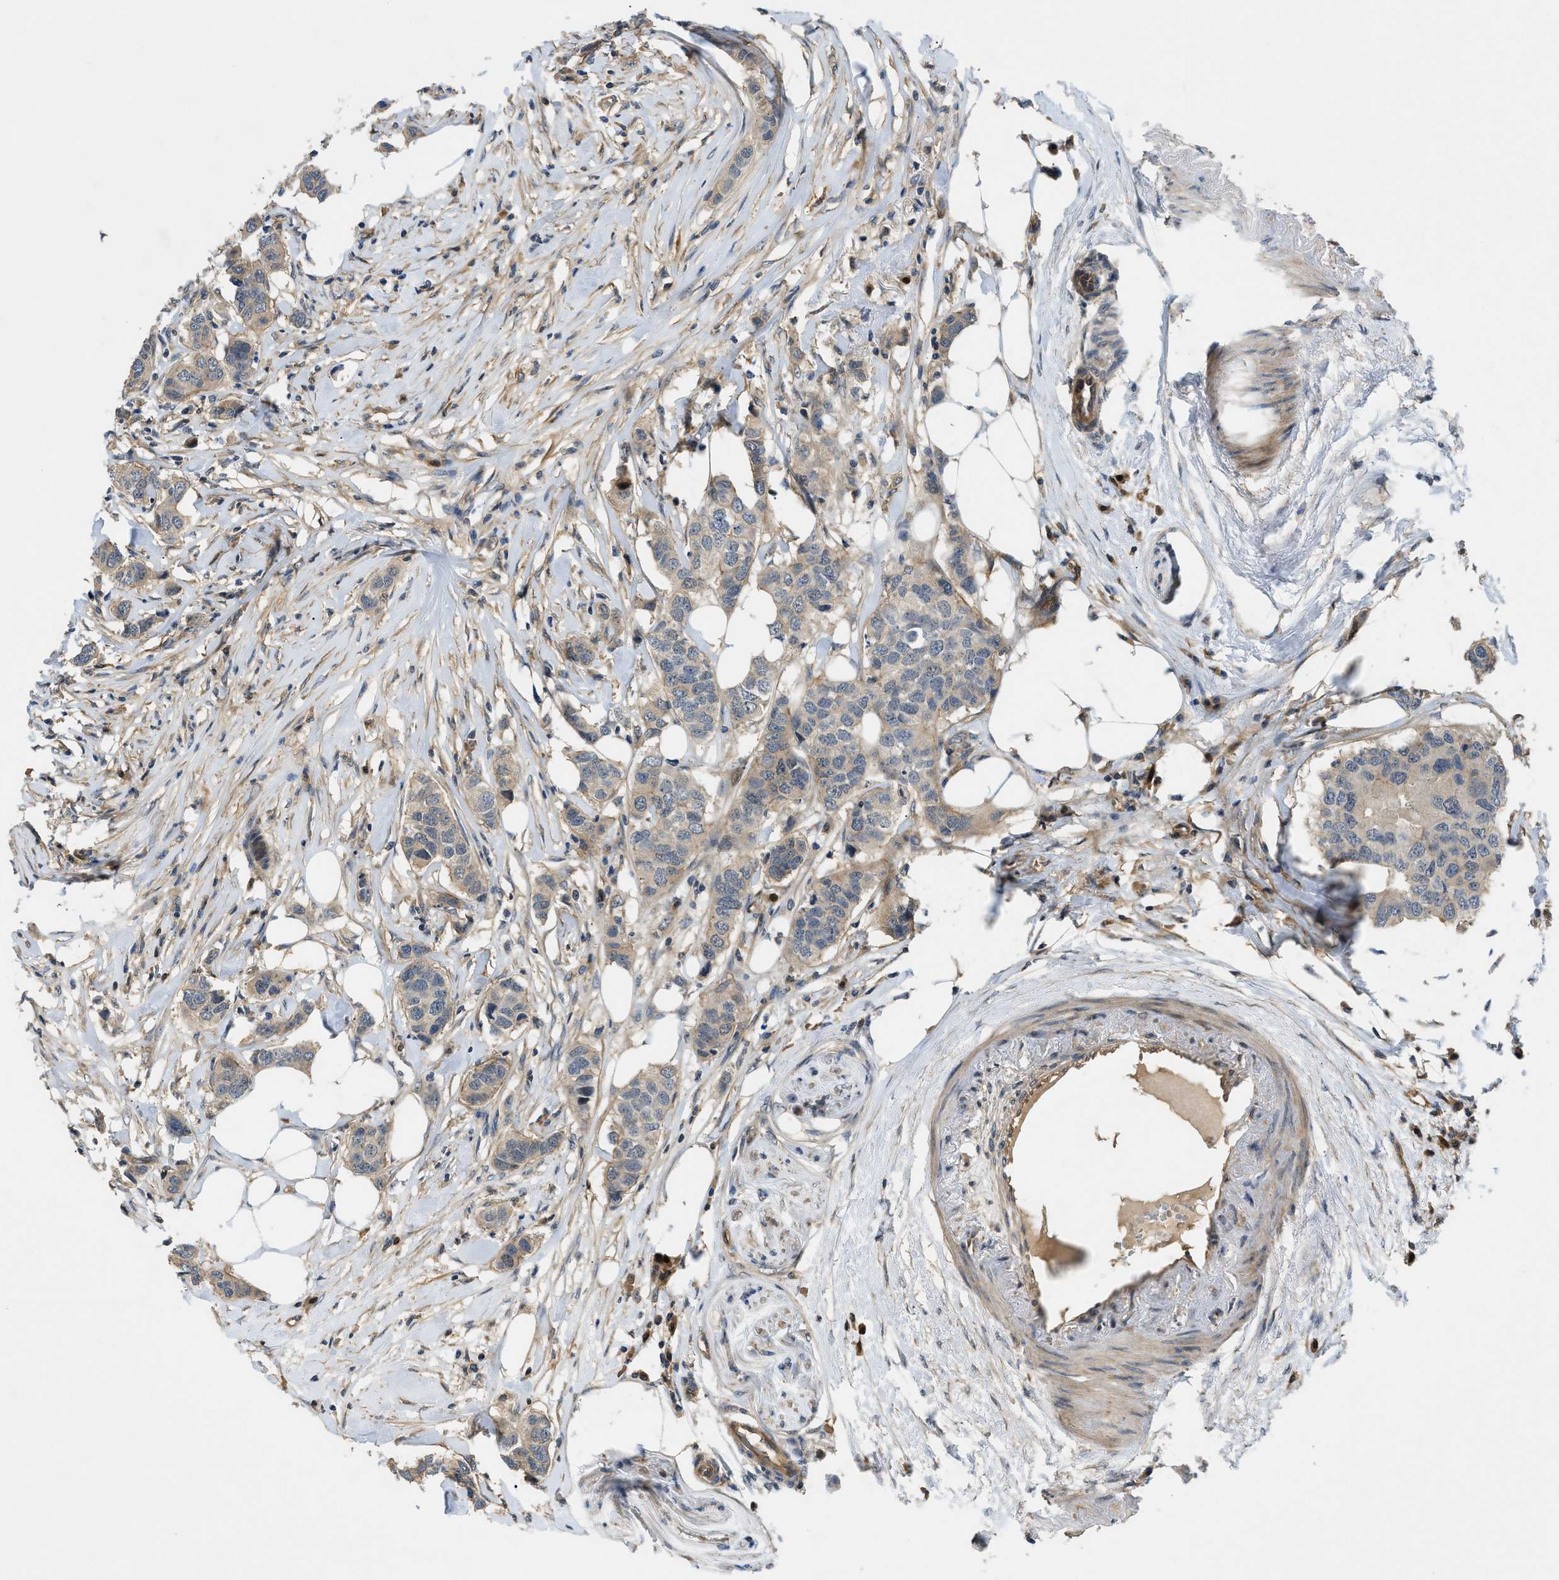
{"staining": {"intensity": "weak", "quantity": ">75%", "location": "cytoplasmic/membranous"}, "tissue": "breast cancer", "cell_type": "Tumor cells", "image_type": "cancer", "snomed": [{"axis": "morphology", "description": "Duct carcinoma"}, {"axis": "topography", "description": "Breast"}], "caption": "Immunohistochemical staining of breast invasive ductal carcinoma reveals low levels of weak cytoplasmic/membranous positivity in approximately >75% of tumor cells. Using DAB (3,3'-diaminobenzidine) (brown) and hematoxylin (blue) stains, captured at high magnification using brightfield microscopy.", "gene": "TRAK2", "patient": {"sex": "female", "age": 50}}